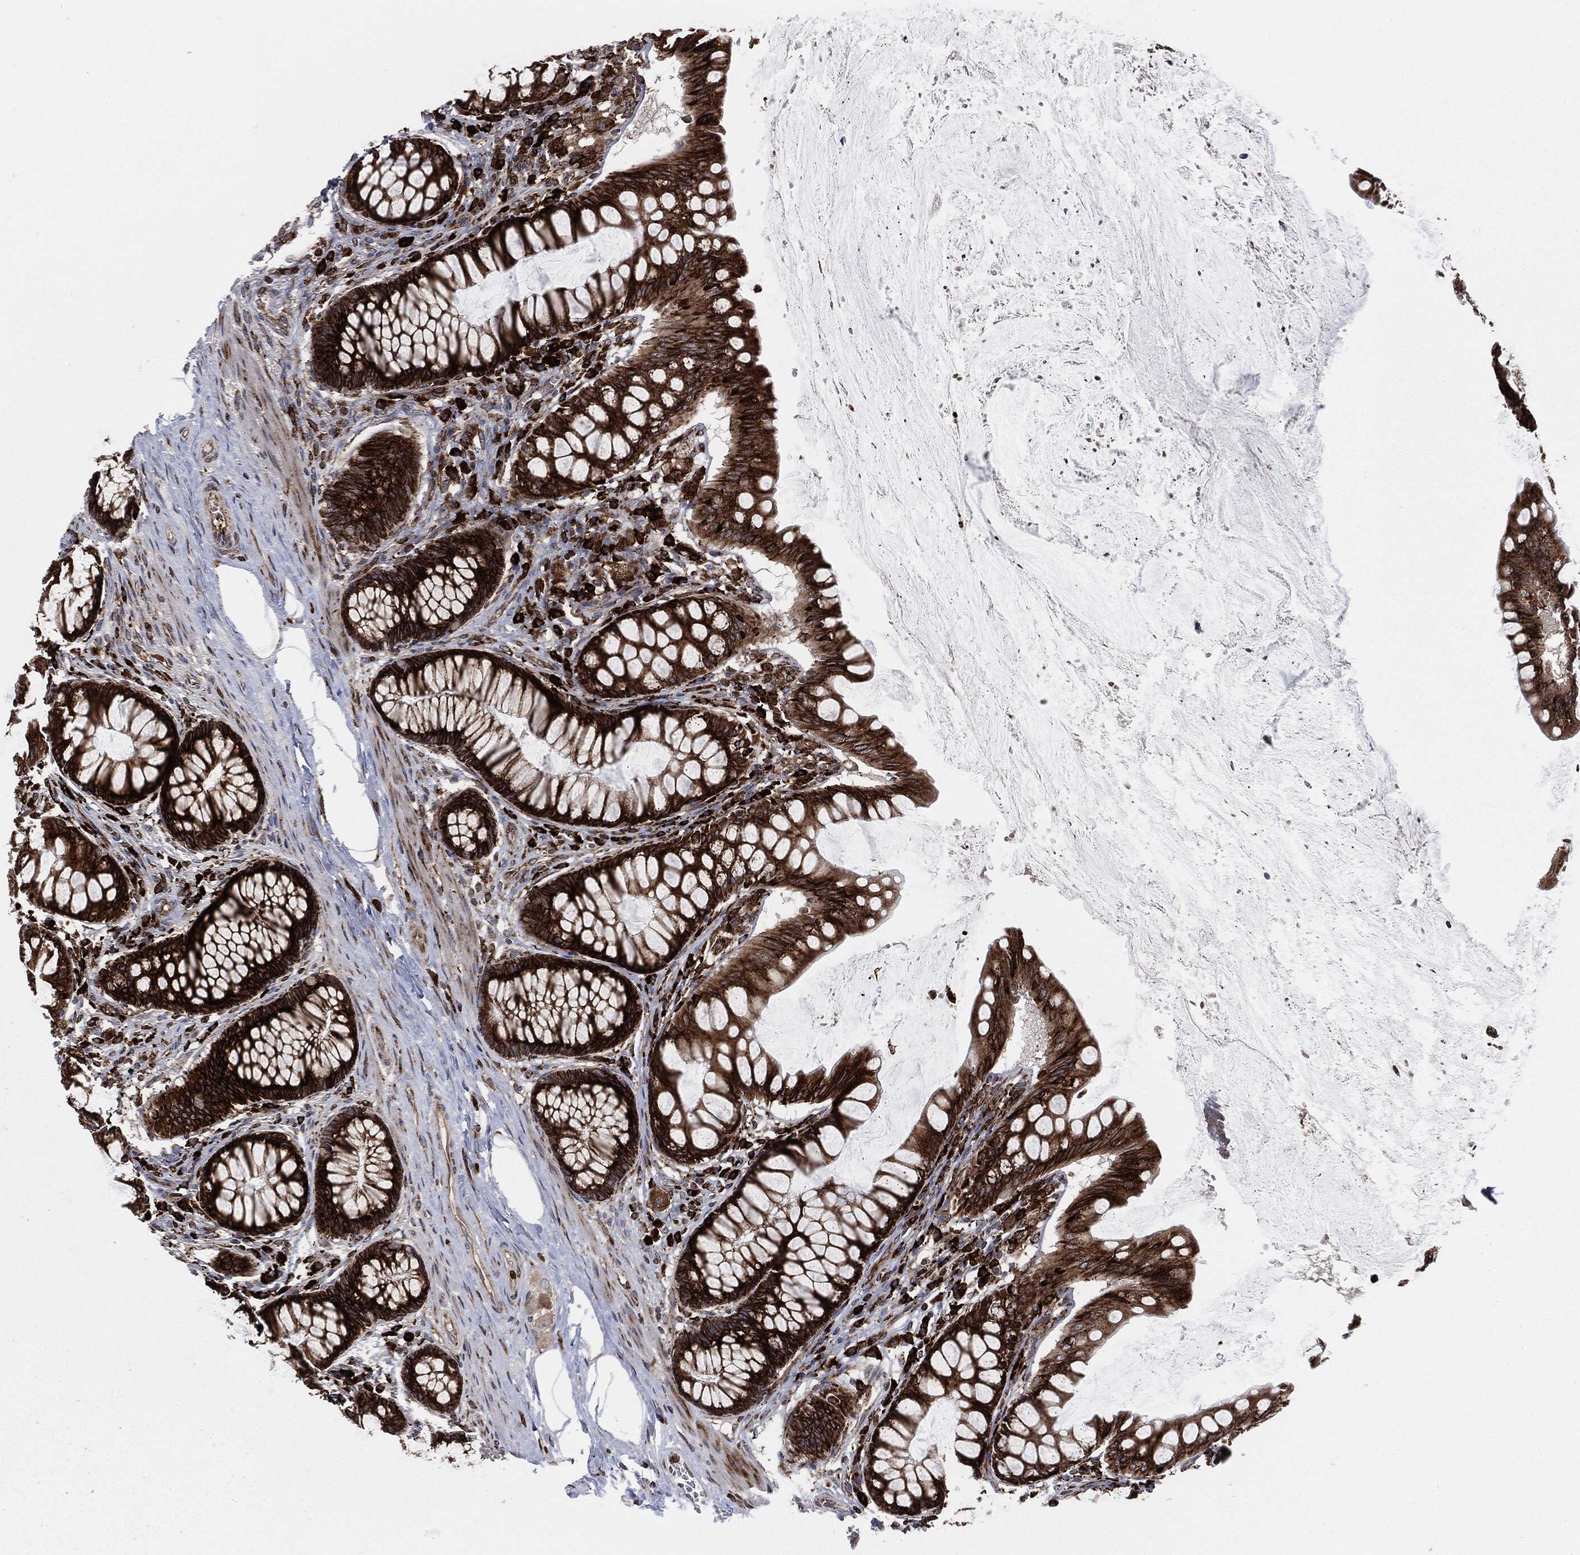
{"staining": {"intensity": "negative", "quantity": "none", "location": "none"}, "tissue": "colon", "cell_type": "Endothelial cells", "image_type": "normal", "snomed": [{"axis": "morphology", "description": "Normal tissue, NOS"}, {"axis": "topography", "description": "Colon"}], "caption": "Micrograph shows no protein expression in endothelial cells of benign colon.", "gene": "CALR", "patient": {"sex": "female", "age": 65}}